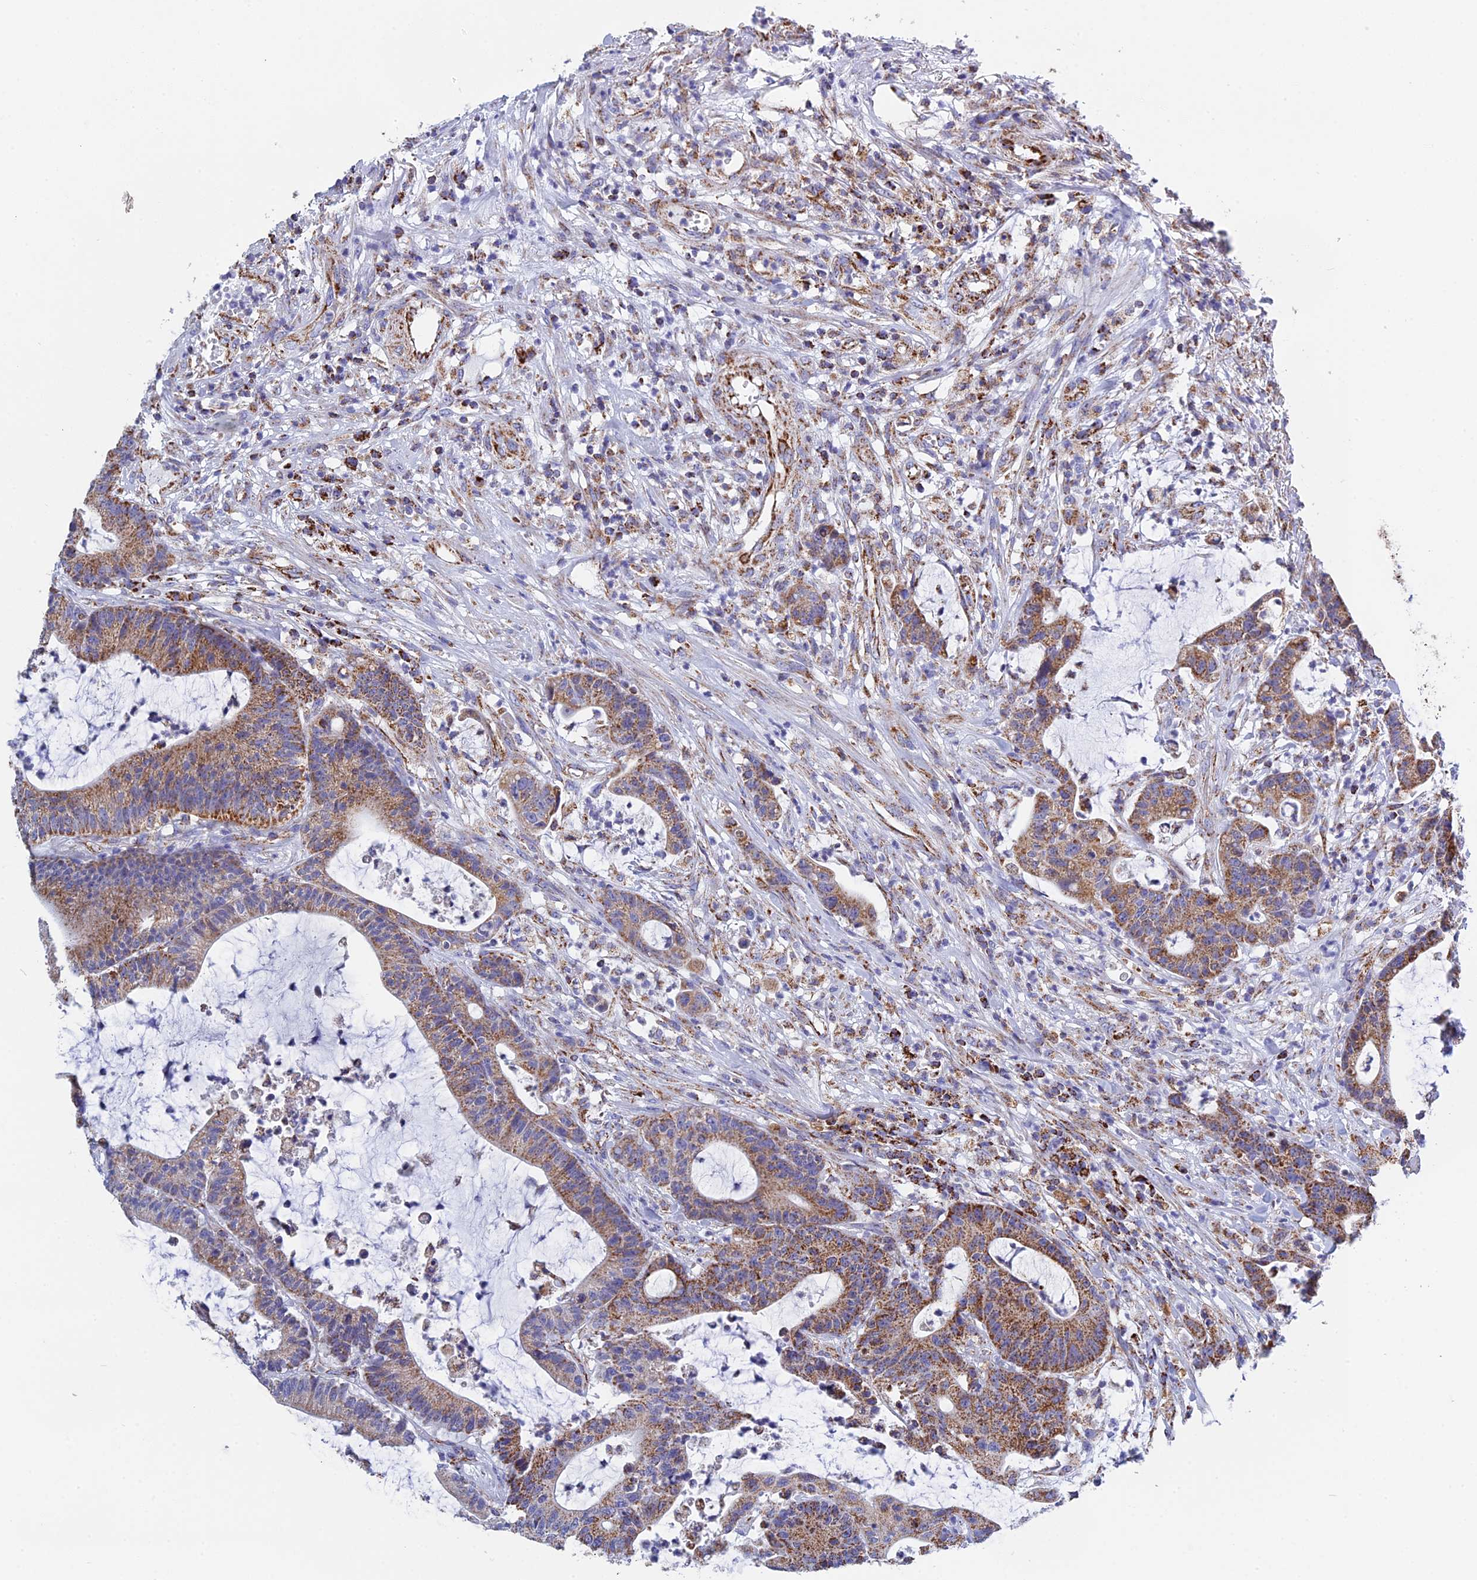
{"staining": {"intensity": "moderate", "quantity": ">75%", "location": "cytoplasmic/membranous"}, "tissue": "colorectal cancer", "cell_type": "Tumor cells", "image_type": "cancer", "snomed": [{"axis": "morphology", "description": "Adenocarcinoma, NOS"}, {"axis": "topography", "description": "Colon"}], "caption": "Immunohistochemical staining of colorectal adenocarcinoma reveals moderate cytoplasmic/membranous protein staining in approximately >75% of tumor cells.", "gene": "NDUFA5", "patient": {"sex": "female", "age": 84}}